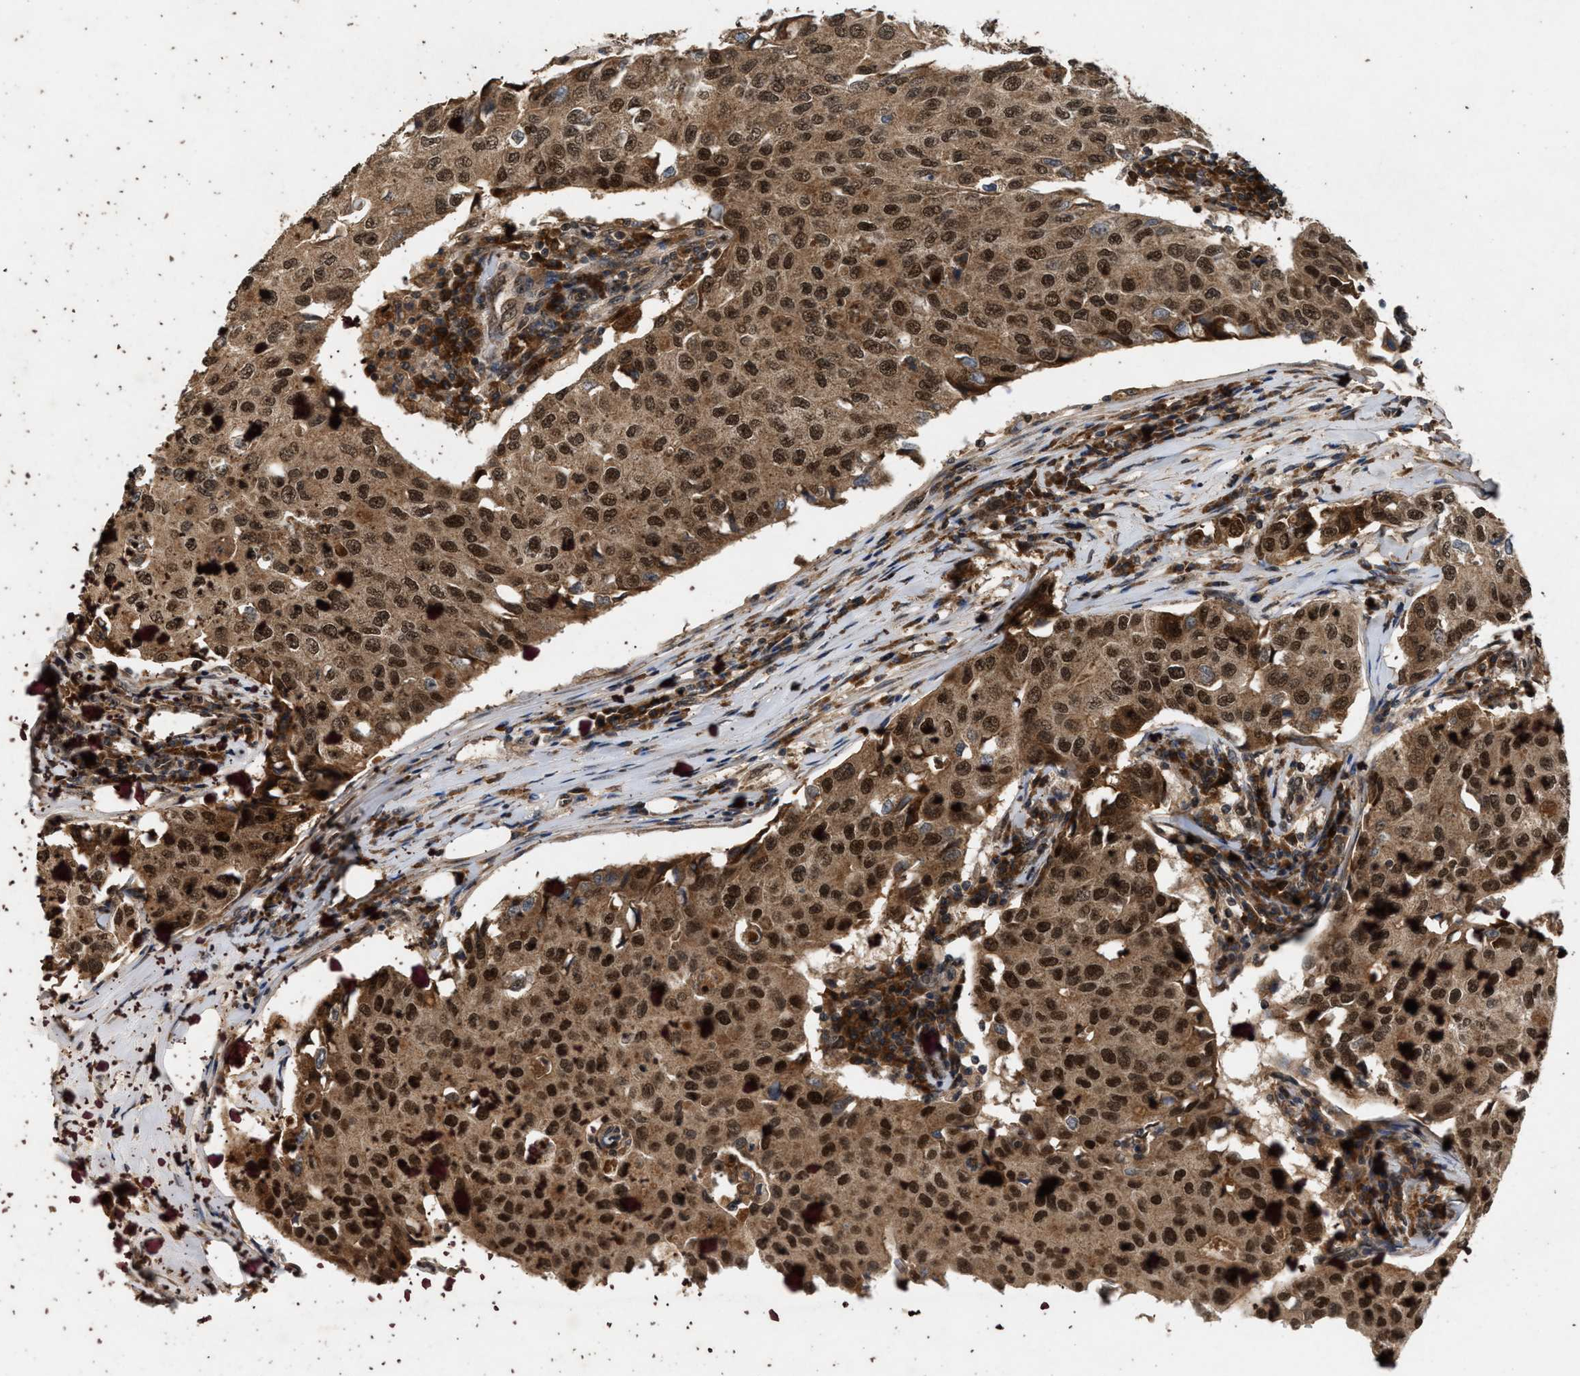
{"staining": {"intensity": "moderate", "quantity": ">75%", "location": "cytoplasmic/membranous,nuclear"}, "tissue": "breast cancer", "cell_type": "Tumor cells", "image_type": "cancer", "snomed": [{"axis": "morphology", "description": "Duct carcinoma"}, {"axis": "topography", "description": "Breast"}], "caption": "Intraductal carcinoma (breast) tissue reveals moderate cytoplasmic/membranous and nuclear staining in about >75% of tumor cells, visualized by immunohistochemistry.", "gene": "RUSC2", "patient": {"sex": "female", "age": 80}}